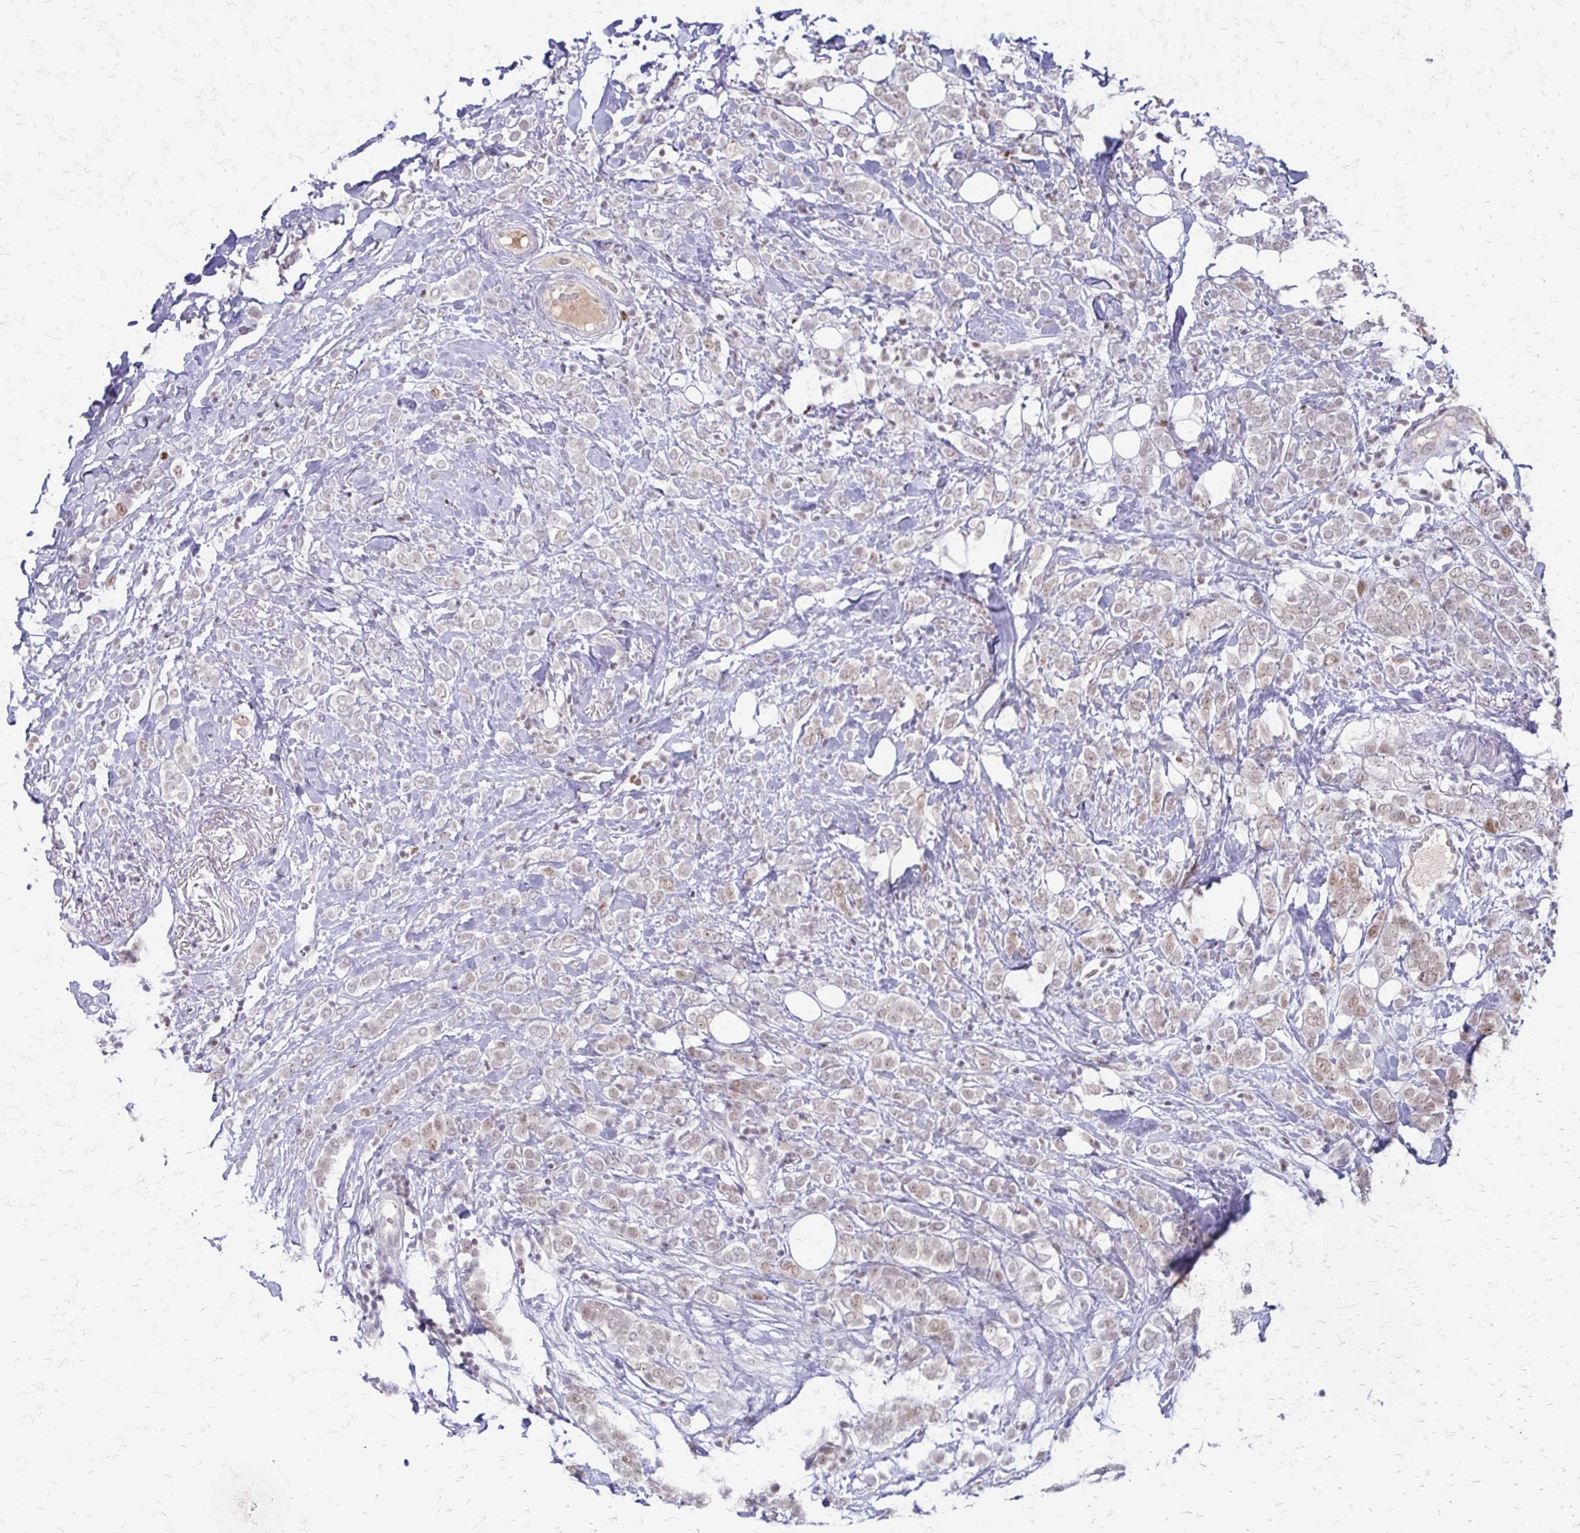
{"staining": {"intensity": "weak", "quantity": "25%-75%", "location": "nuclear"}, "tissue": "breast cancer", "cell_type": "Tumor cells", "image_type": "cancer", "snomed": [{"axis": "morphology", "description": "Lobular carcinoma"}, {"axis": "topography", "description": "Breast"}], "caption": "Immunohistochemical staining of lobular carcinoma (breast) shows low levels of weak nuclear protein expression in about 25%-75% of tumor cells.", "gene": "EED", "patient": {"sex": "female", "age": 49}}